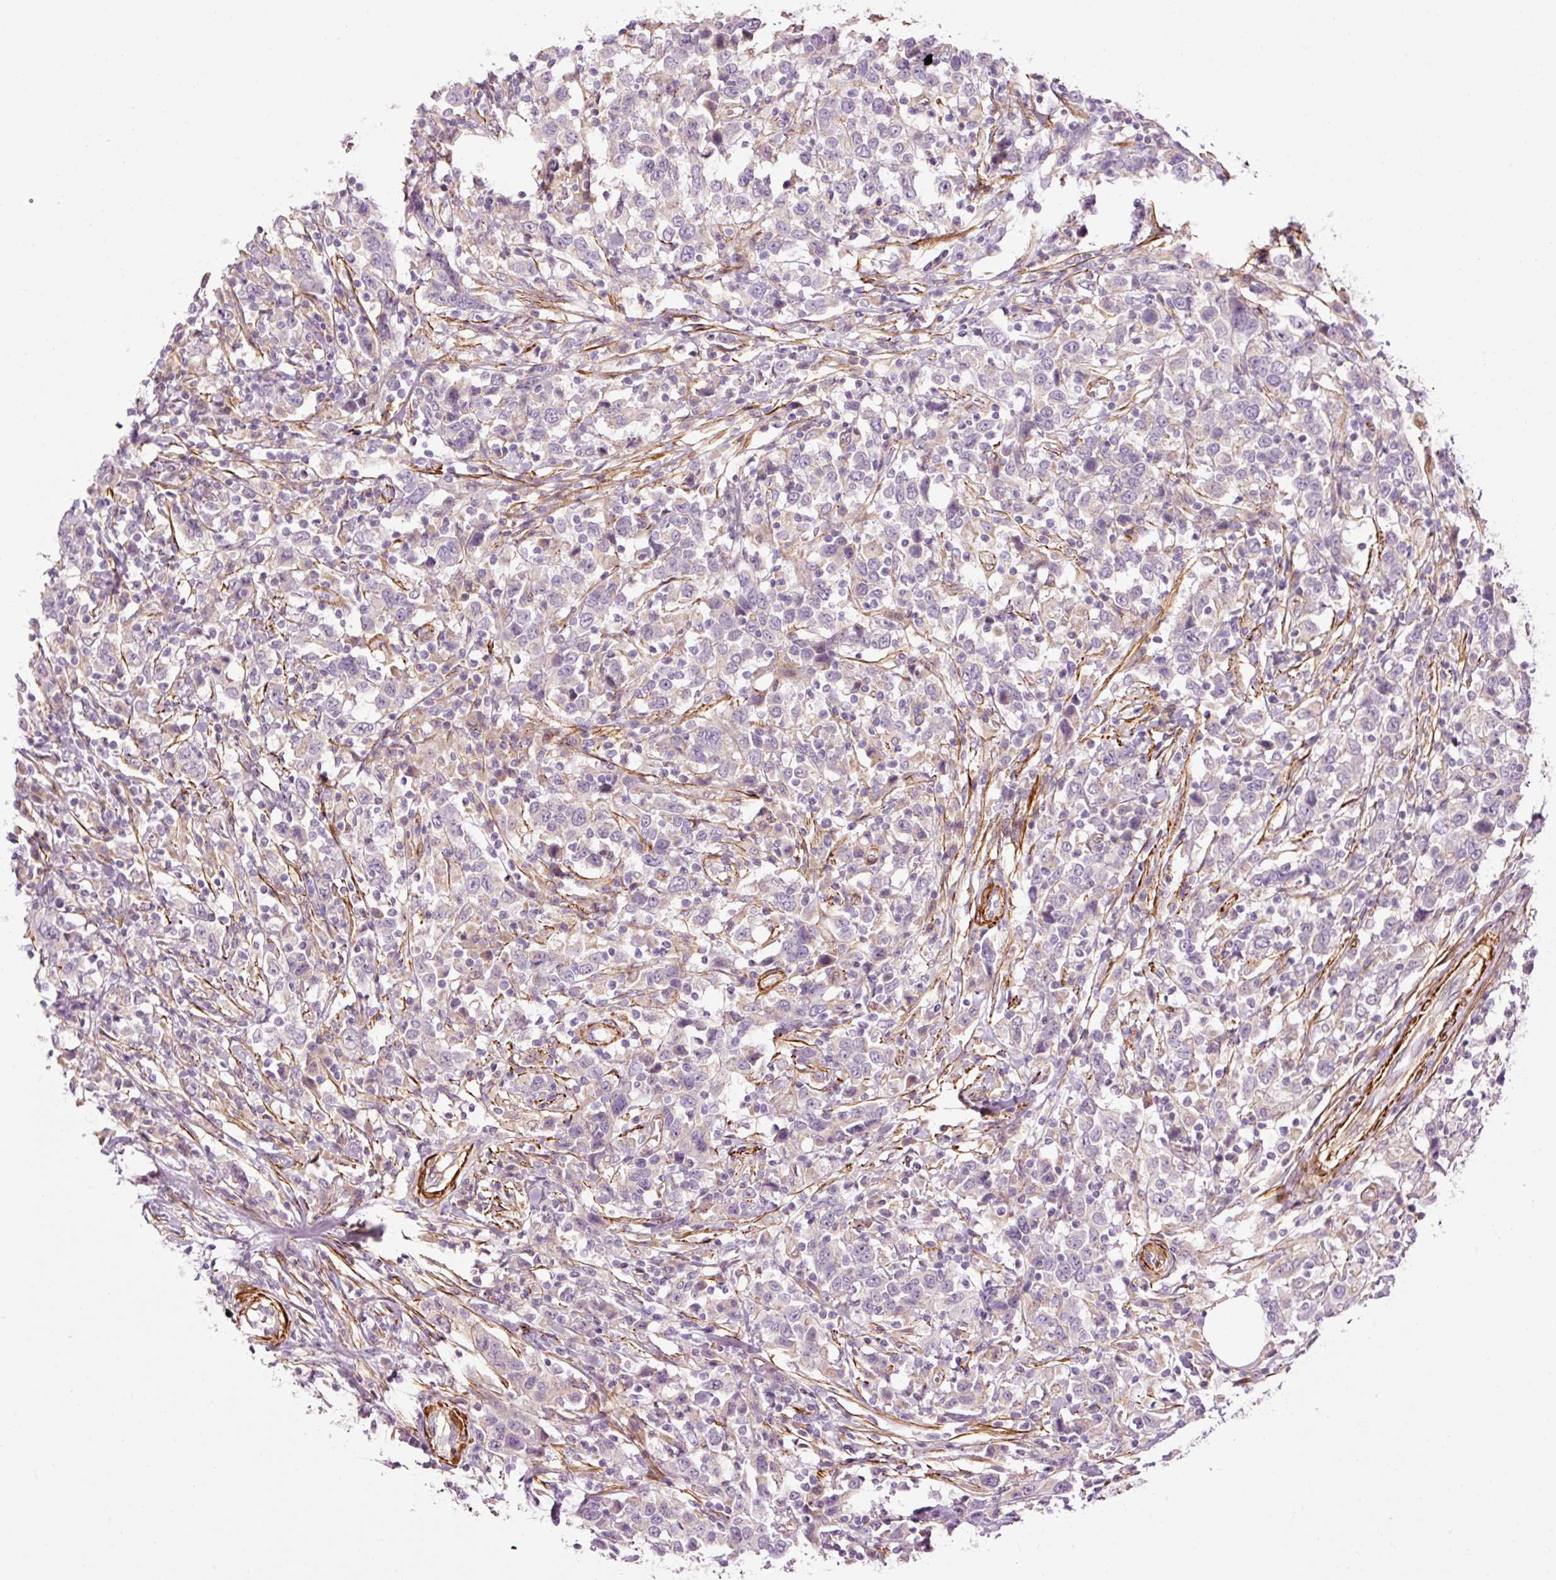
{"staining": {"intensity": "negative", "quantity": "none", "location": "none"}, "tissue": "urothelial cancer", "cell_type": "Tumor cells", "image_type": "cancer", "snomed": [{"axis": "morphology", "description": "Urothelial carcinoma, High grade"}, {"axis": "topography", "description": "Urinary bladder"}], "caption": "DAB immunohistochemical staining of human urothelial carcinoma (high-grade) exhibits no significant positivity in tumor cells.", "gene": "ANKRD20A1", "patient": {"sex": "male", "age": 61}}